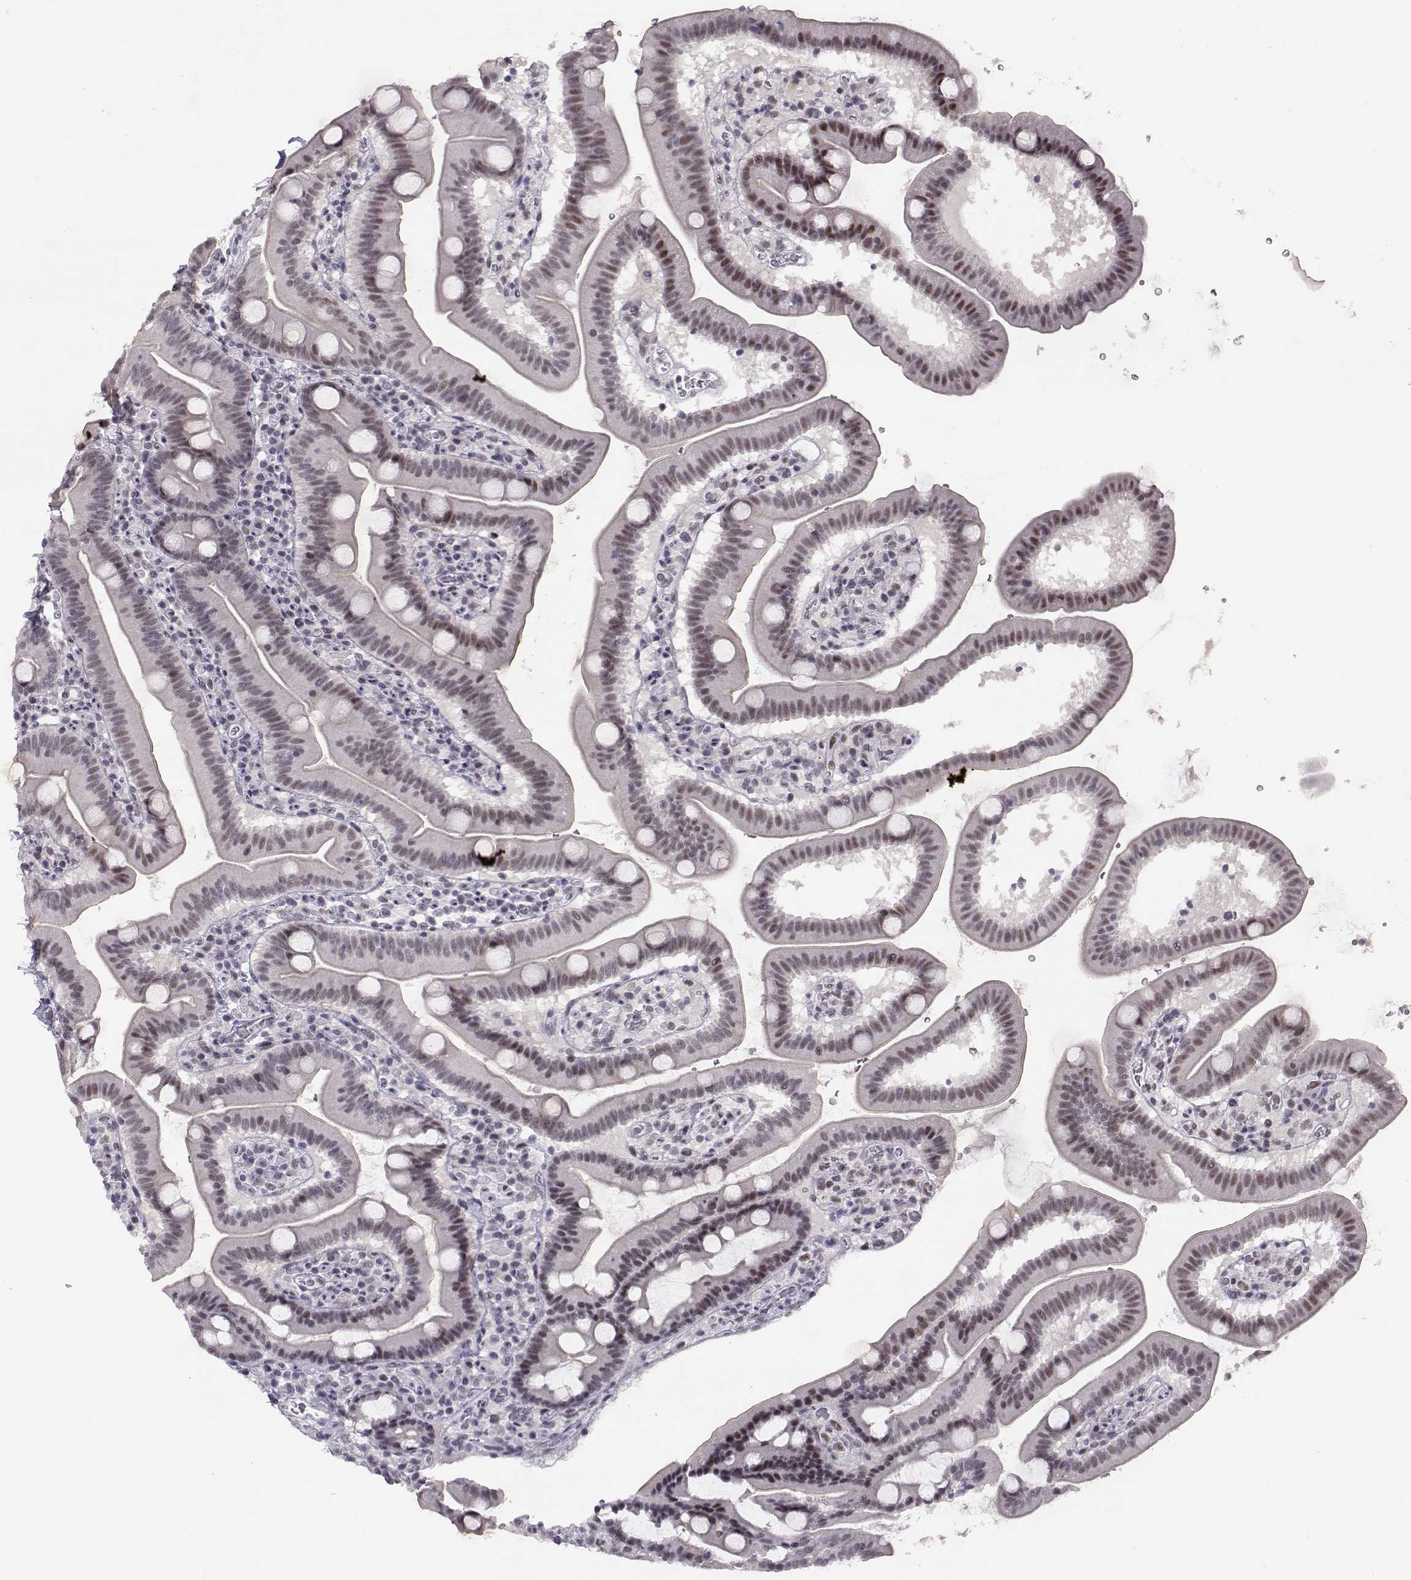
{"staining": {"intensity": "weak", "quantity": "25%-75%", "location": "nuclear"}, "tissue": "duodenum", "cell_type": "Glandular cells", "image_type": "normal", "snomed": [{"axis": "morphology", "description": "Normal tissue, NOS"}, {"axis": "topography", "description": "Duodenum"}], "caption": "Immunohistochemistry (IHC) photomicrograph of benign duodenum stained for a protein (brown), which exhibits low levels of weak nuclear staining in about 25%-75% of glandular cells.", "gene": "SIX6", "patient": {"sex": "male", "age": 59}}